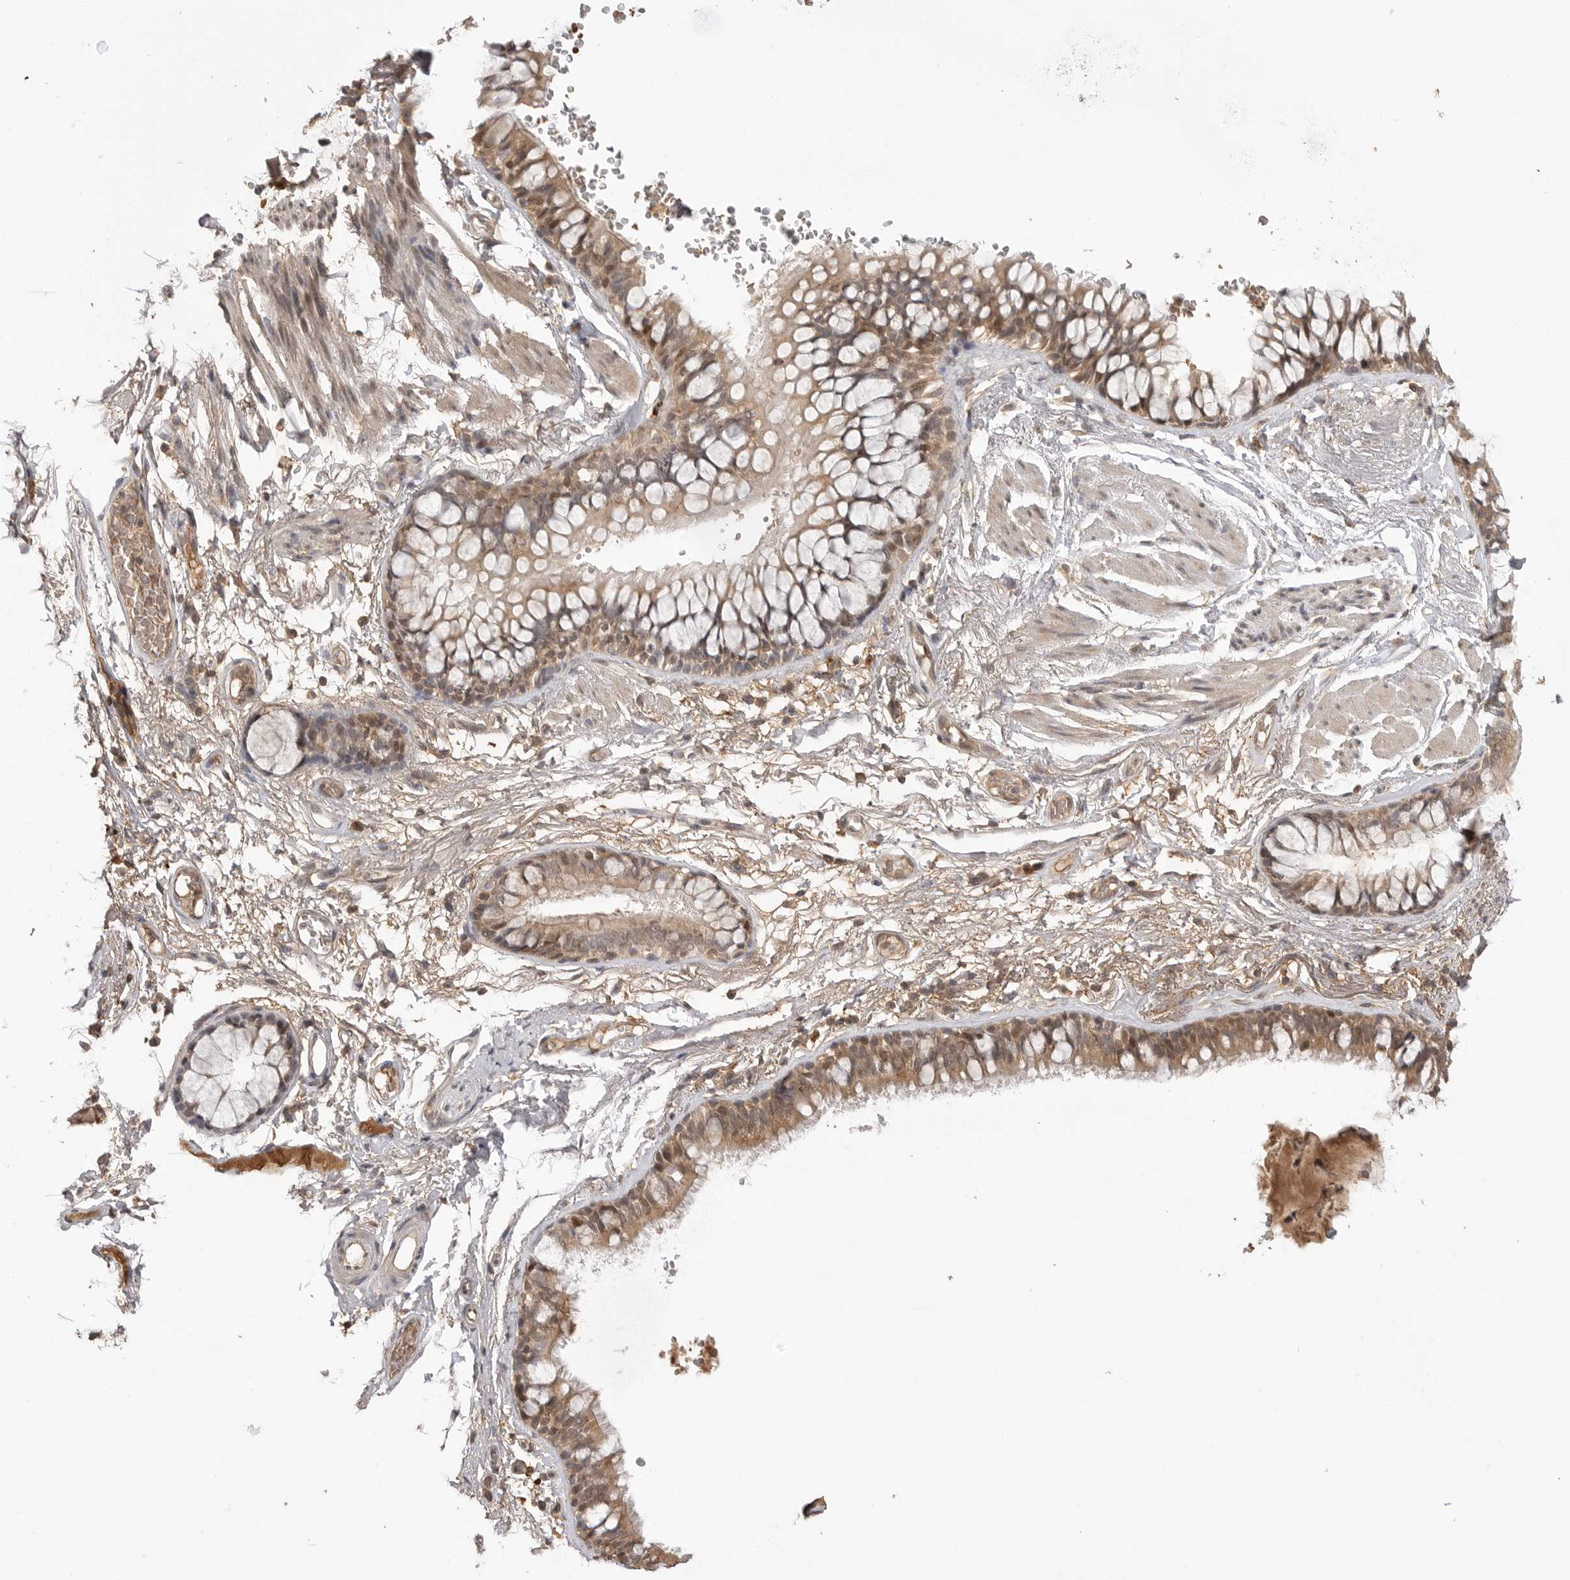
{"staining": {"intensity": "moderate", "quantity": "25%-75%", "location": "cytoplasmic/membranous,nuclear"}, "tissue": "adipose tissue", "cell_type": "Adipocytes", "image_type": "normal", "snomed": [{"axis": "morphology", "description": "Normal tissue, NOS"}, {"axis": "topography", "description": "Cartilage tissue"}, {"axis": "topography", "description": "Bronchus"}], "caption": "High-power microscopy captured an immunohistochemistry photomicrograph of unremarkable adipose tissue, revealing moderate cytoplasmic/membranous,nuclear staining in approximately 25%-75% of adipocytes. Nuclei are stained in blue.", "gene": "ASPSCR1", "patient": {"sex": "female", "age": 73}}